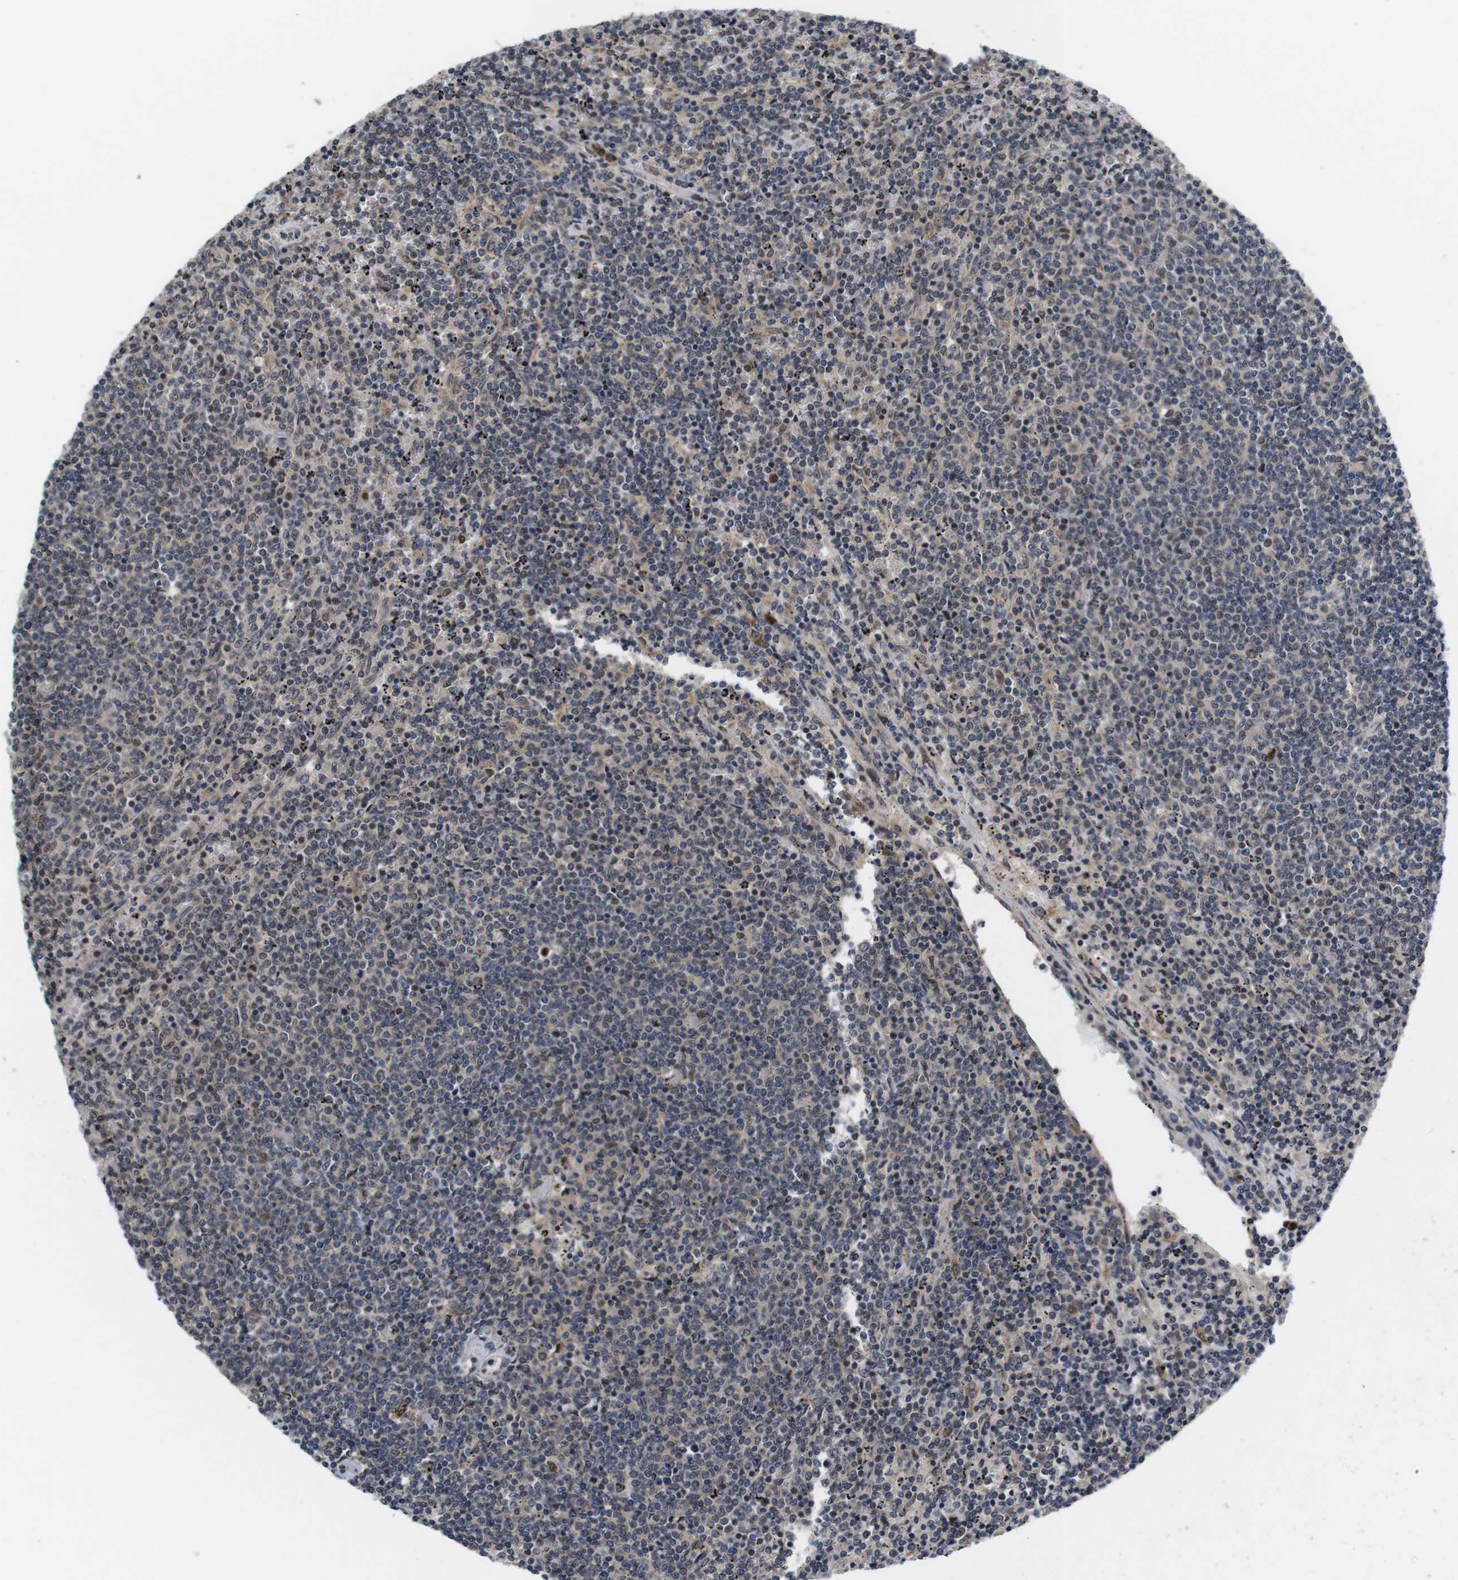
{"staining": {"intensity": "weak", "quantity": "25%-75%", "location": "cytoplasmic/membranous"}, "tissue": "lymphoma", "cell_type": "Tumor cells", "image_type": "cancer", "snomed": [{"axis": "morphology", "description": "Malignant lymphoma, non-Hodgkin's type, Low grade"}, {"axis": "topography", "description": "Spleen"}], "caption": "A micrograph of human malignant lymphoma, non-Hodgkin's type (low-grade) stained for a protein displays weak cytoplasmic/membranous brown staining in tumor cells.", "gene": "ZBTB46", "patient": {"sex": "female", "age": 50}}